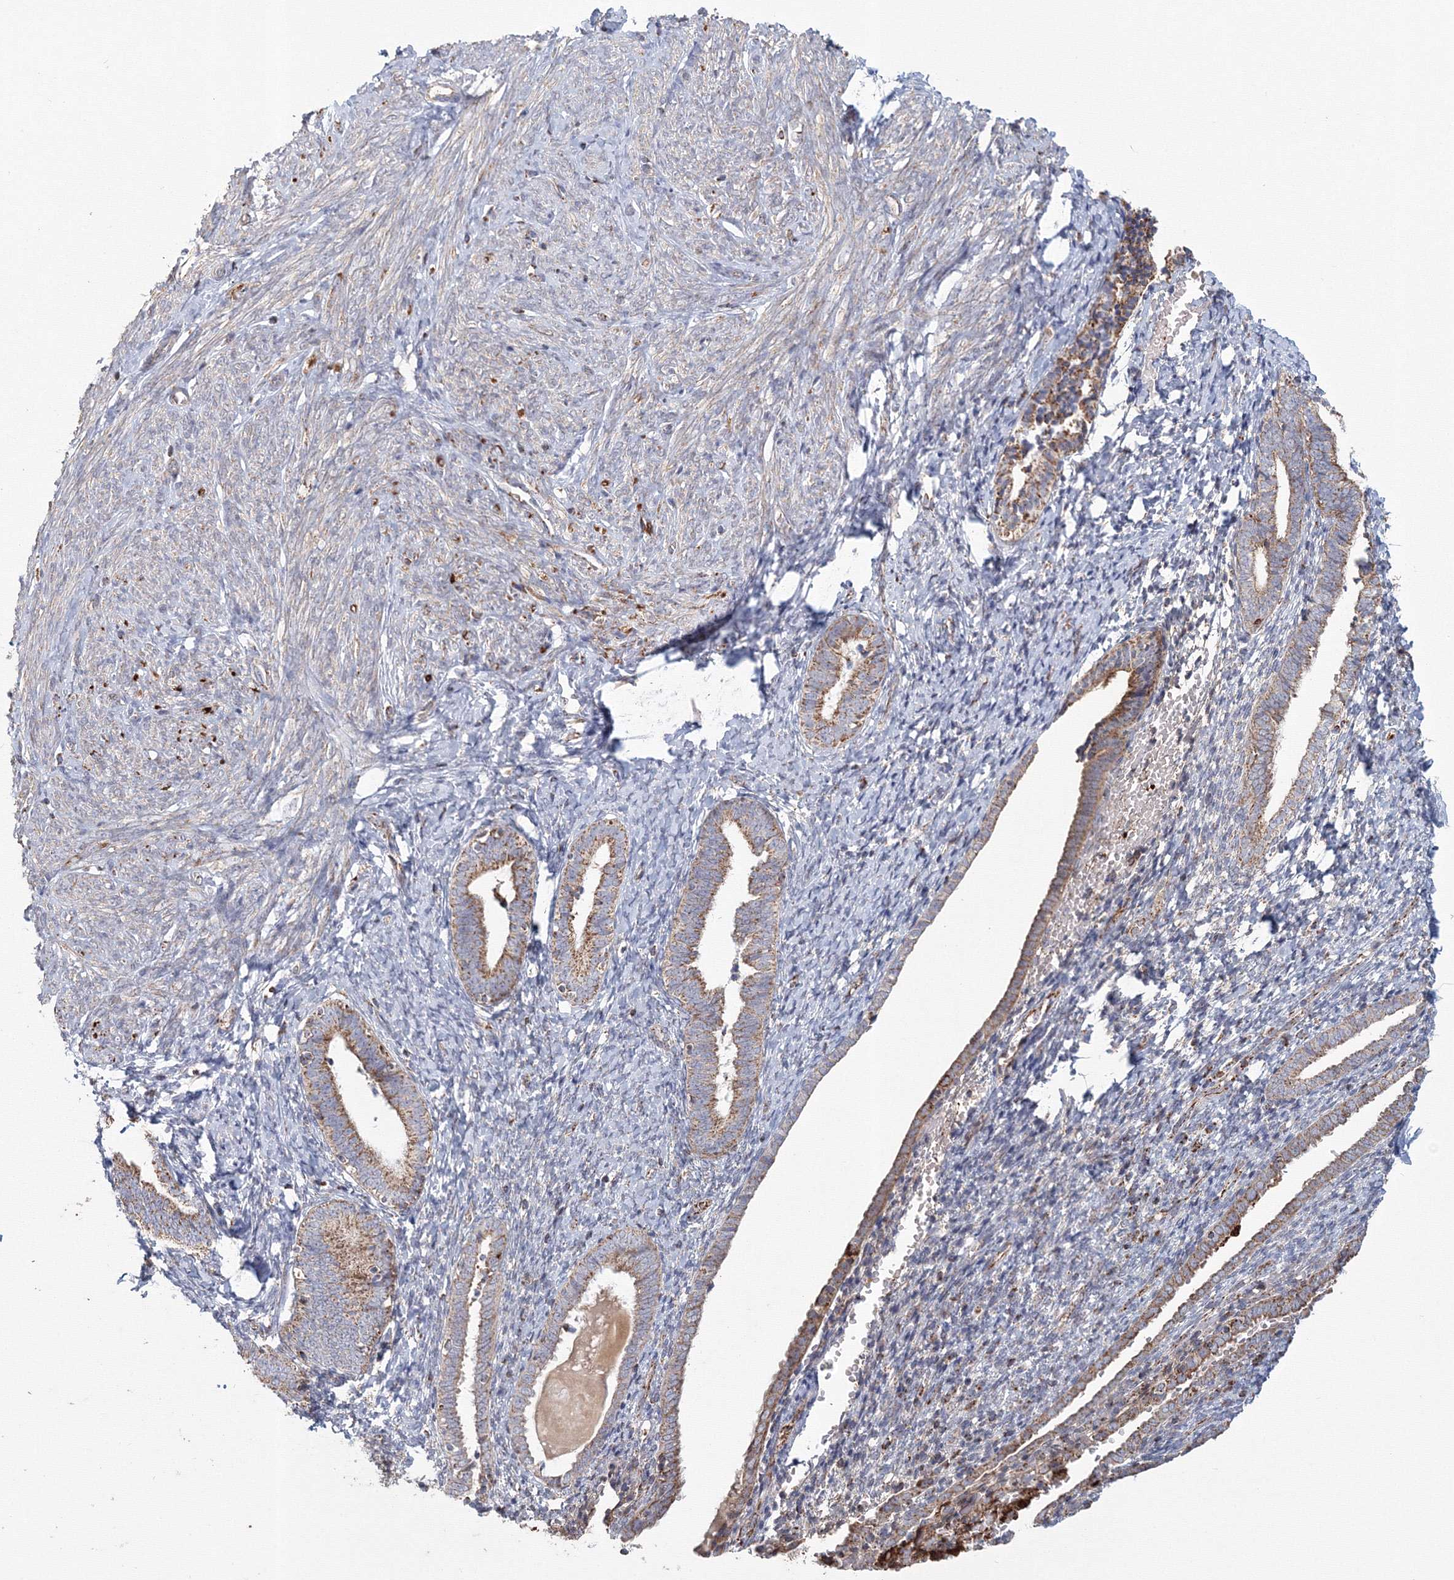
{"staining": {"intensity": "moderate", "quantity": "<25%", "location": "cytoplasmic/membranous"}, "tissue": "endometrium", "cell_type": "Cells in endometrial stroma", "image_type": "normal", "snomed": [{"axis": "morphology", "description": "Normal tissue, NOS"}, {"axis": "topography", "description": "Endometrium"}], "caption": "A brown stain labels moderate cytoplasmic/membranous staining of a protein in cells in endometrial stroma of normal human endometrium.", "gene": "GRPEL1", "patient": {"sex": "female", "age": 72}}